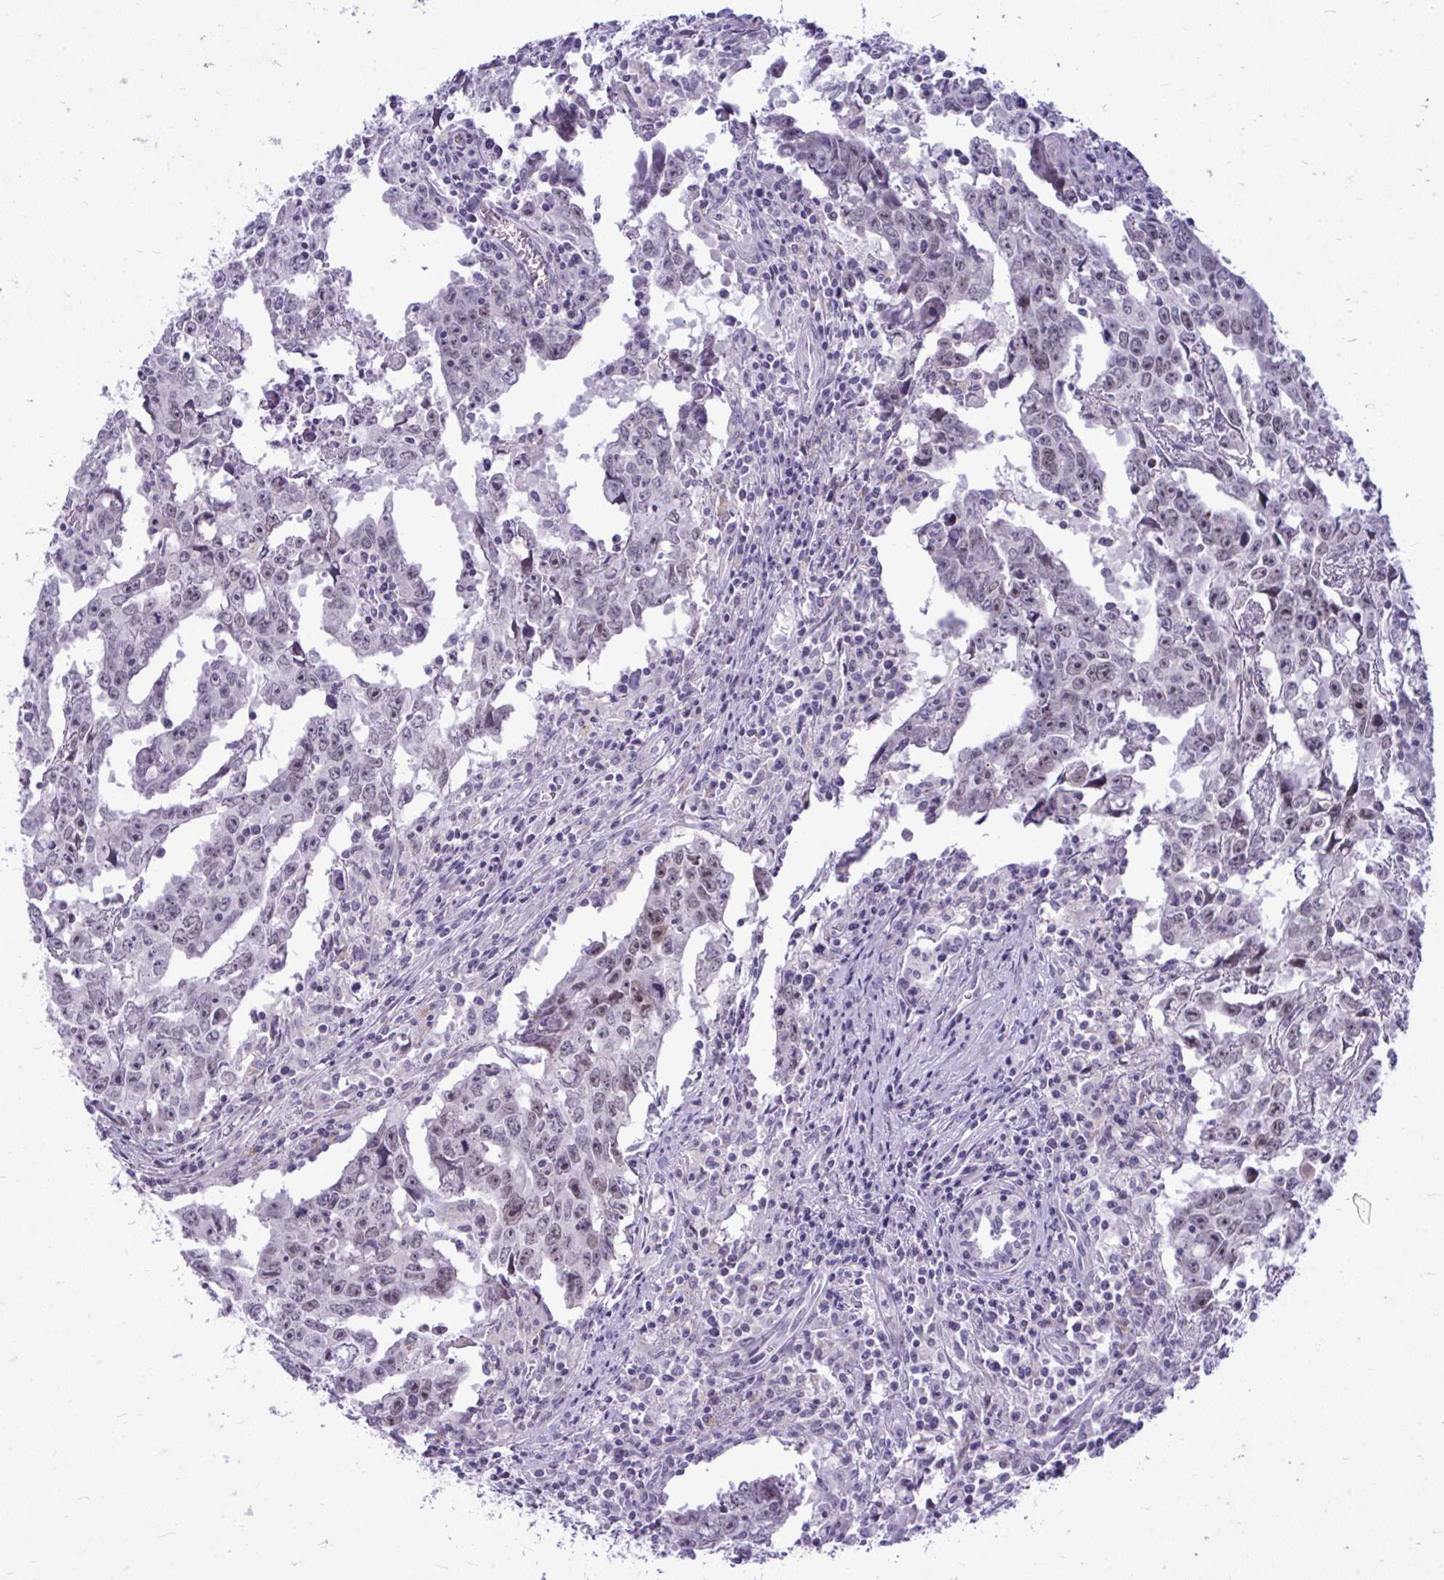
{"staining": {"intensity": "moderate", "quantity": "<25%", "location": "nuclear"}, "tissue": "testis cancer", "cell_type": "Tumor cells", "image_type": "cancer", "snomed": [{"axis": "morphology", "description": "Carcinoma, Embryonal, NOS"}, {"axis": "topography", "description": "Testis"}], "caption": "The immunohistochemical stain labels moderate nuclear positivity in tumor cells of testis cancer tissue.", "gene": "ZSCAN25", "patient": {"sex": "male", "age": 22}}